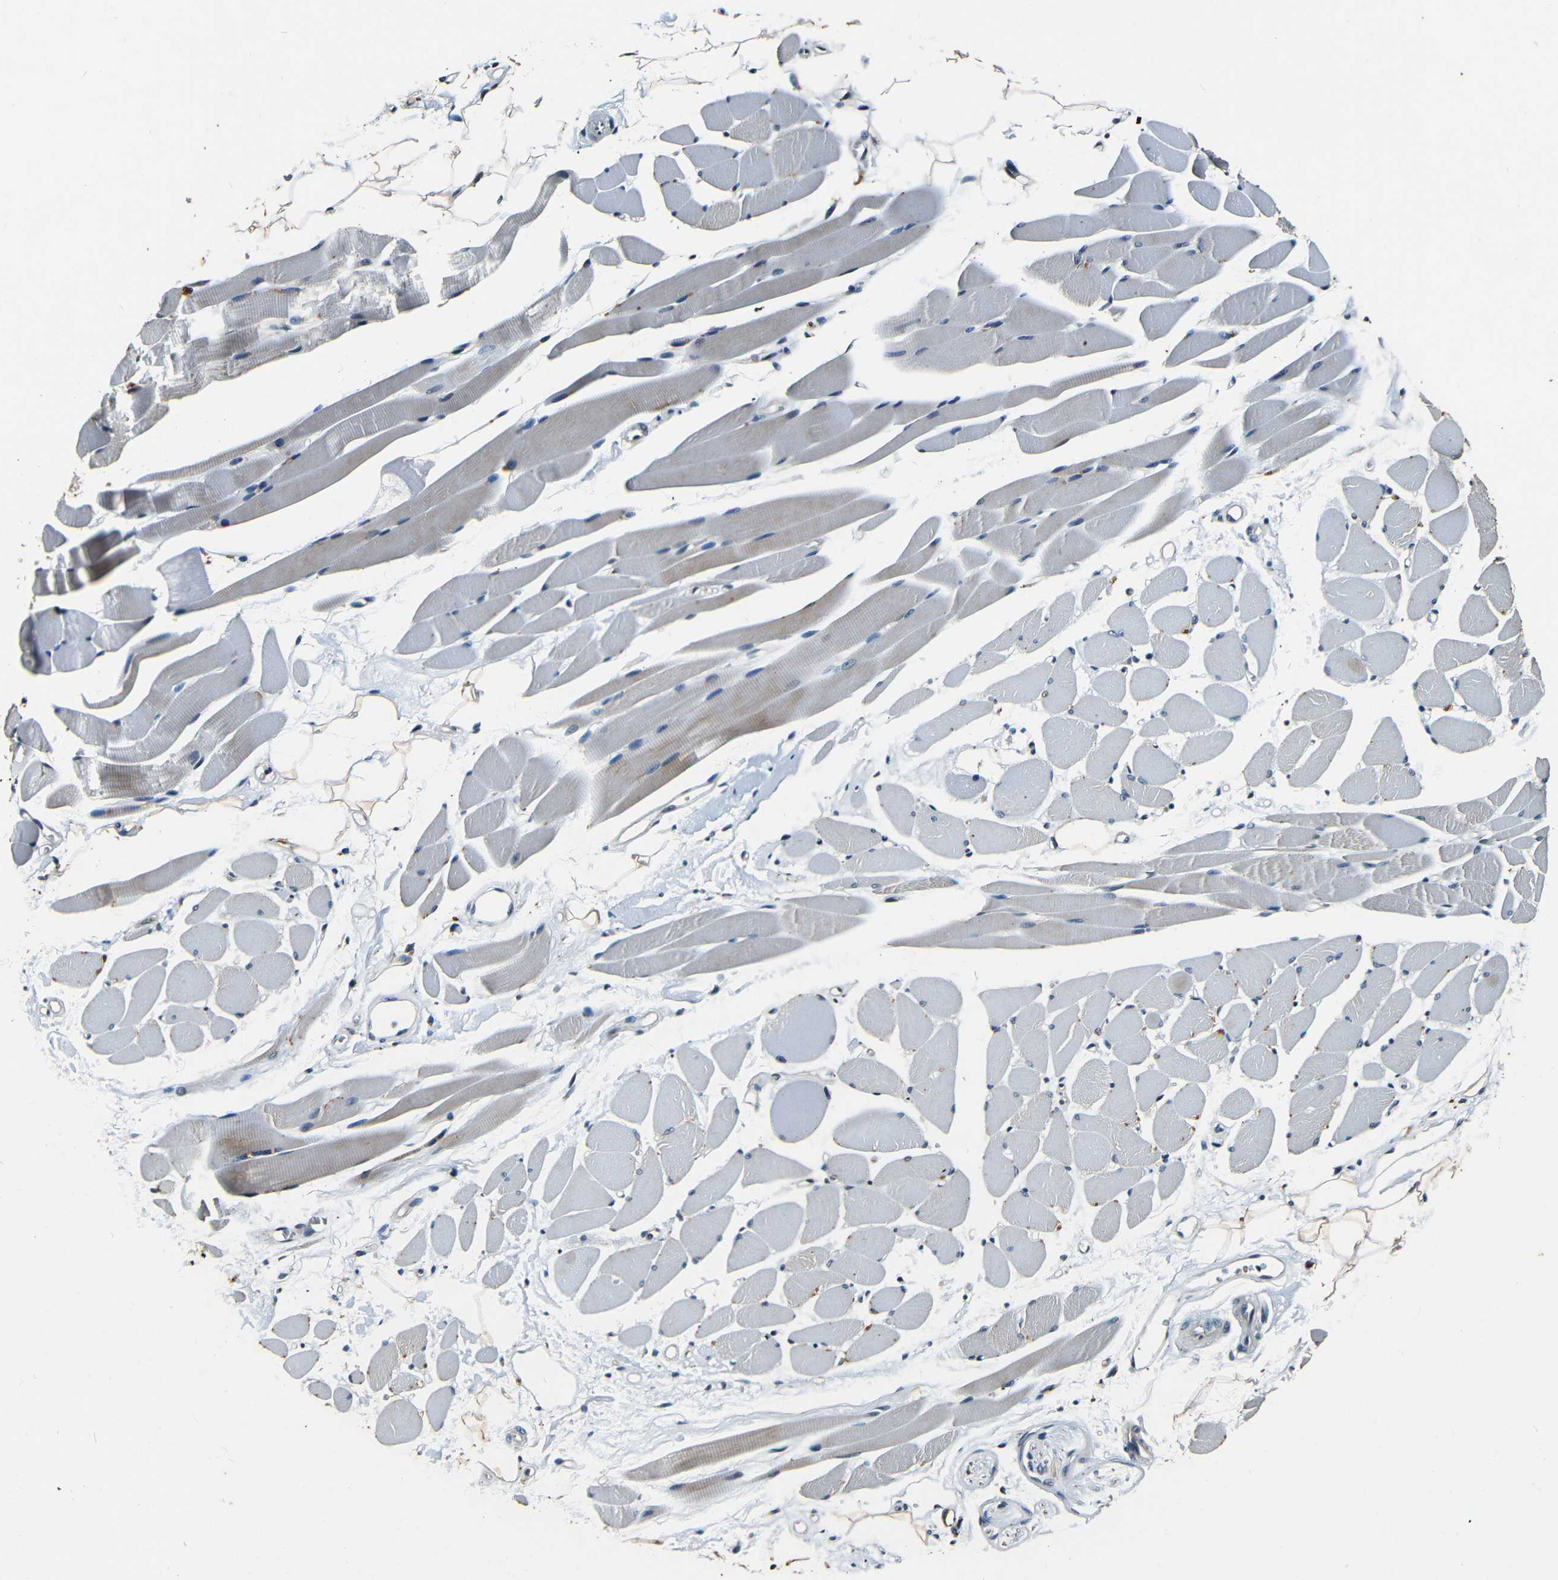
{"staining": {"intensity": "weak", "quantity": "<25%", "location": "cytoplasmic/membranous,nuclear"}, "tissue": "skeletal muscle", "cell_type": "Myocytes", "image_type": "normal", "snomed": [{"axis": "morphology", "description": "Normal tissue, NOS"}, {"axis": "topography", "description": "Skeletal muscle"}, {"axis": "topography", "description": "Peripheral nerve tissue"}], "caption": "Immunohistochemistry of benign human skeletal muscle demonstrates no expression in myocytes.", "gene": "FOXD4L1", "patient": {"sex": "female", "age": 84}}